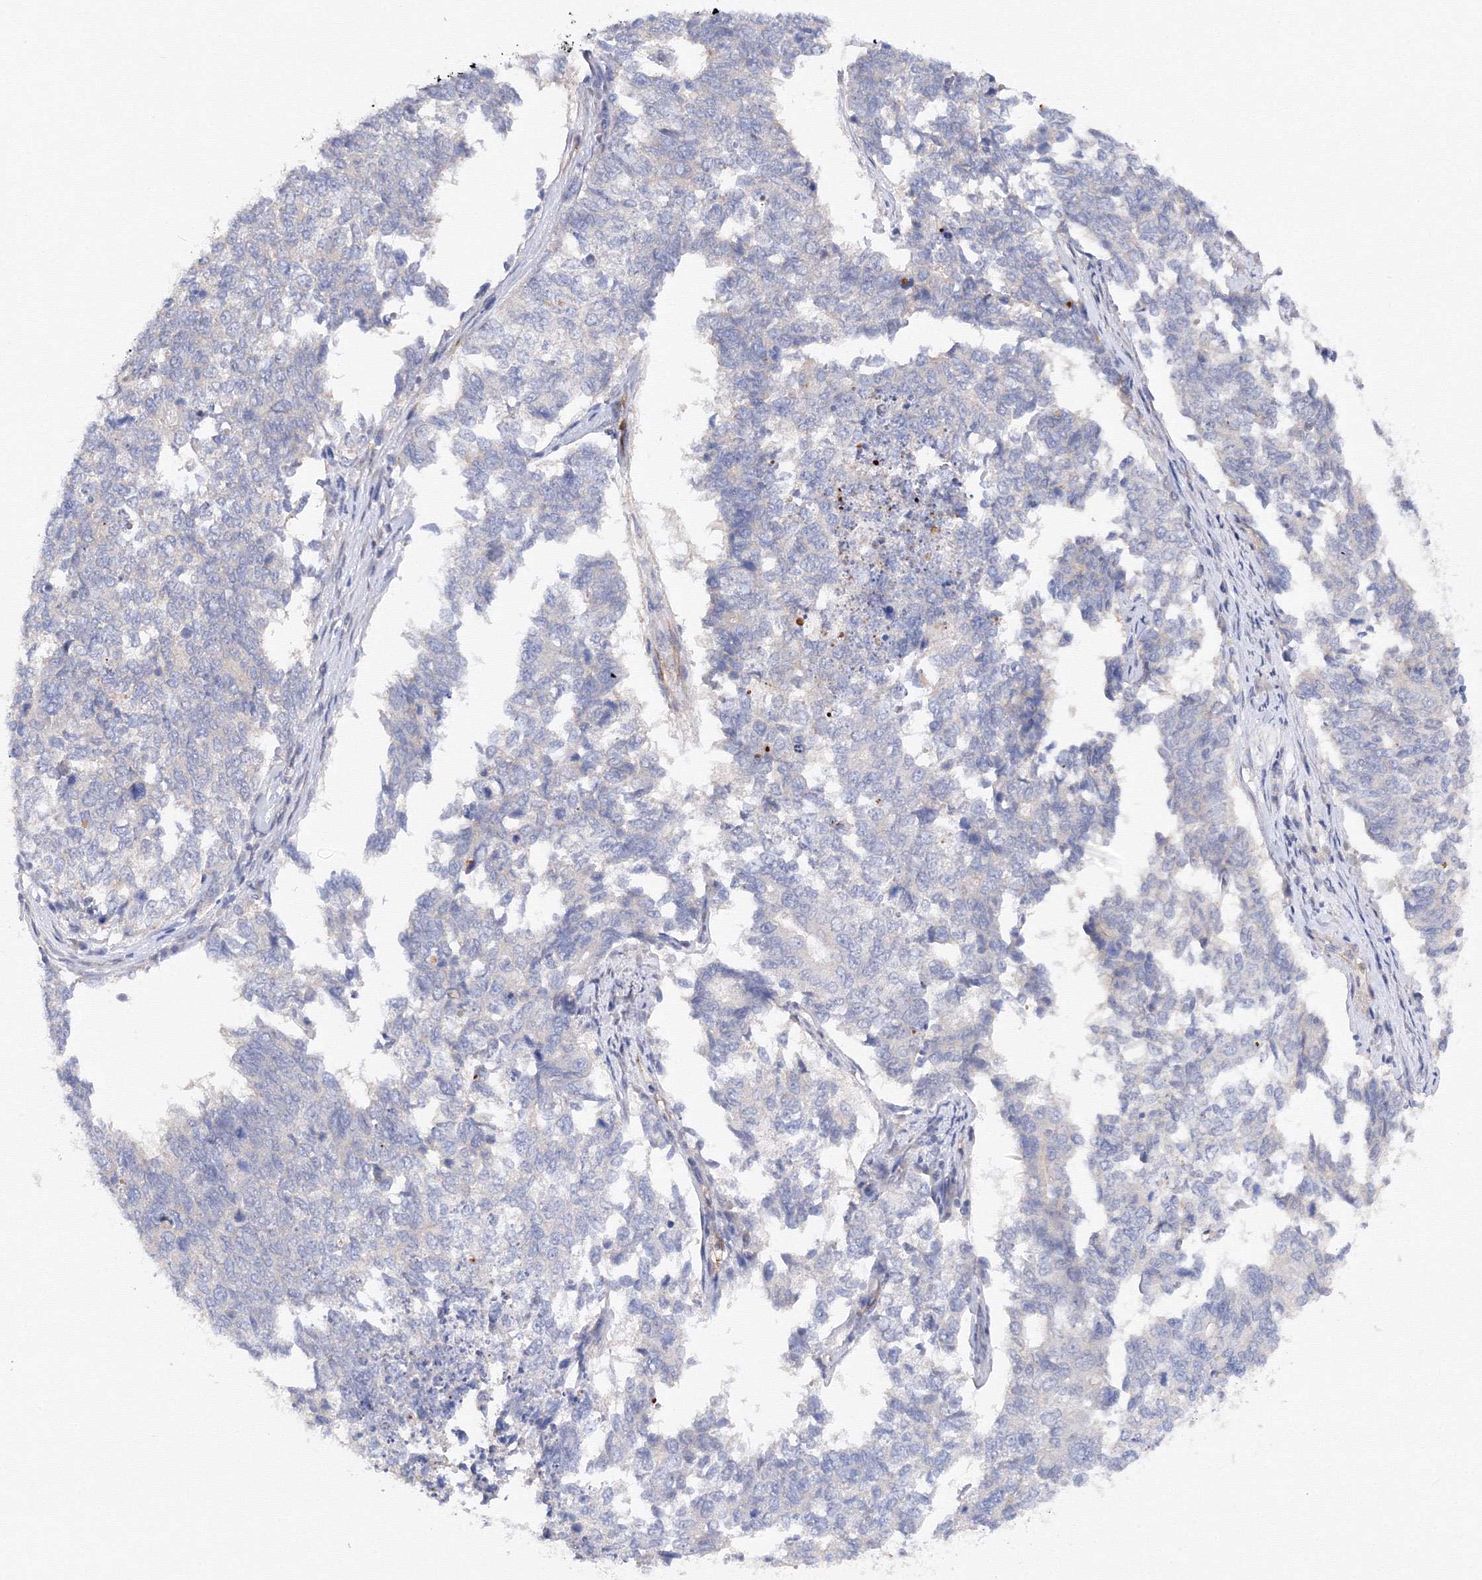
{"staining": {"intensity": "negative", "quantity": "none", "location": "none"}, "tissue": "cervical cancer", "cell_type": "Tumor cells", "image_type": "cancer", "snomed": [{"axis": "morphology", "description": "Squamous cell carcinoma, NOS"}, {"axis": "topography", "description": "Cervix"}], "caption": "Immunohistochemistry of cervical cancer exhibits no positivity in tumor cells. The staining is performed using DAB brown chromogen with nuclei counter-stained in using hematoxylin.", "gene": "DIS3L2", "patient": {"sex": "female", "age": 63}}